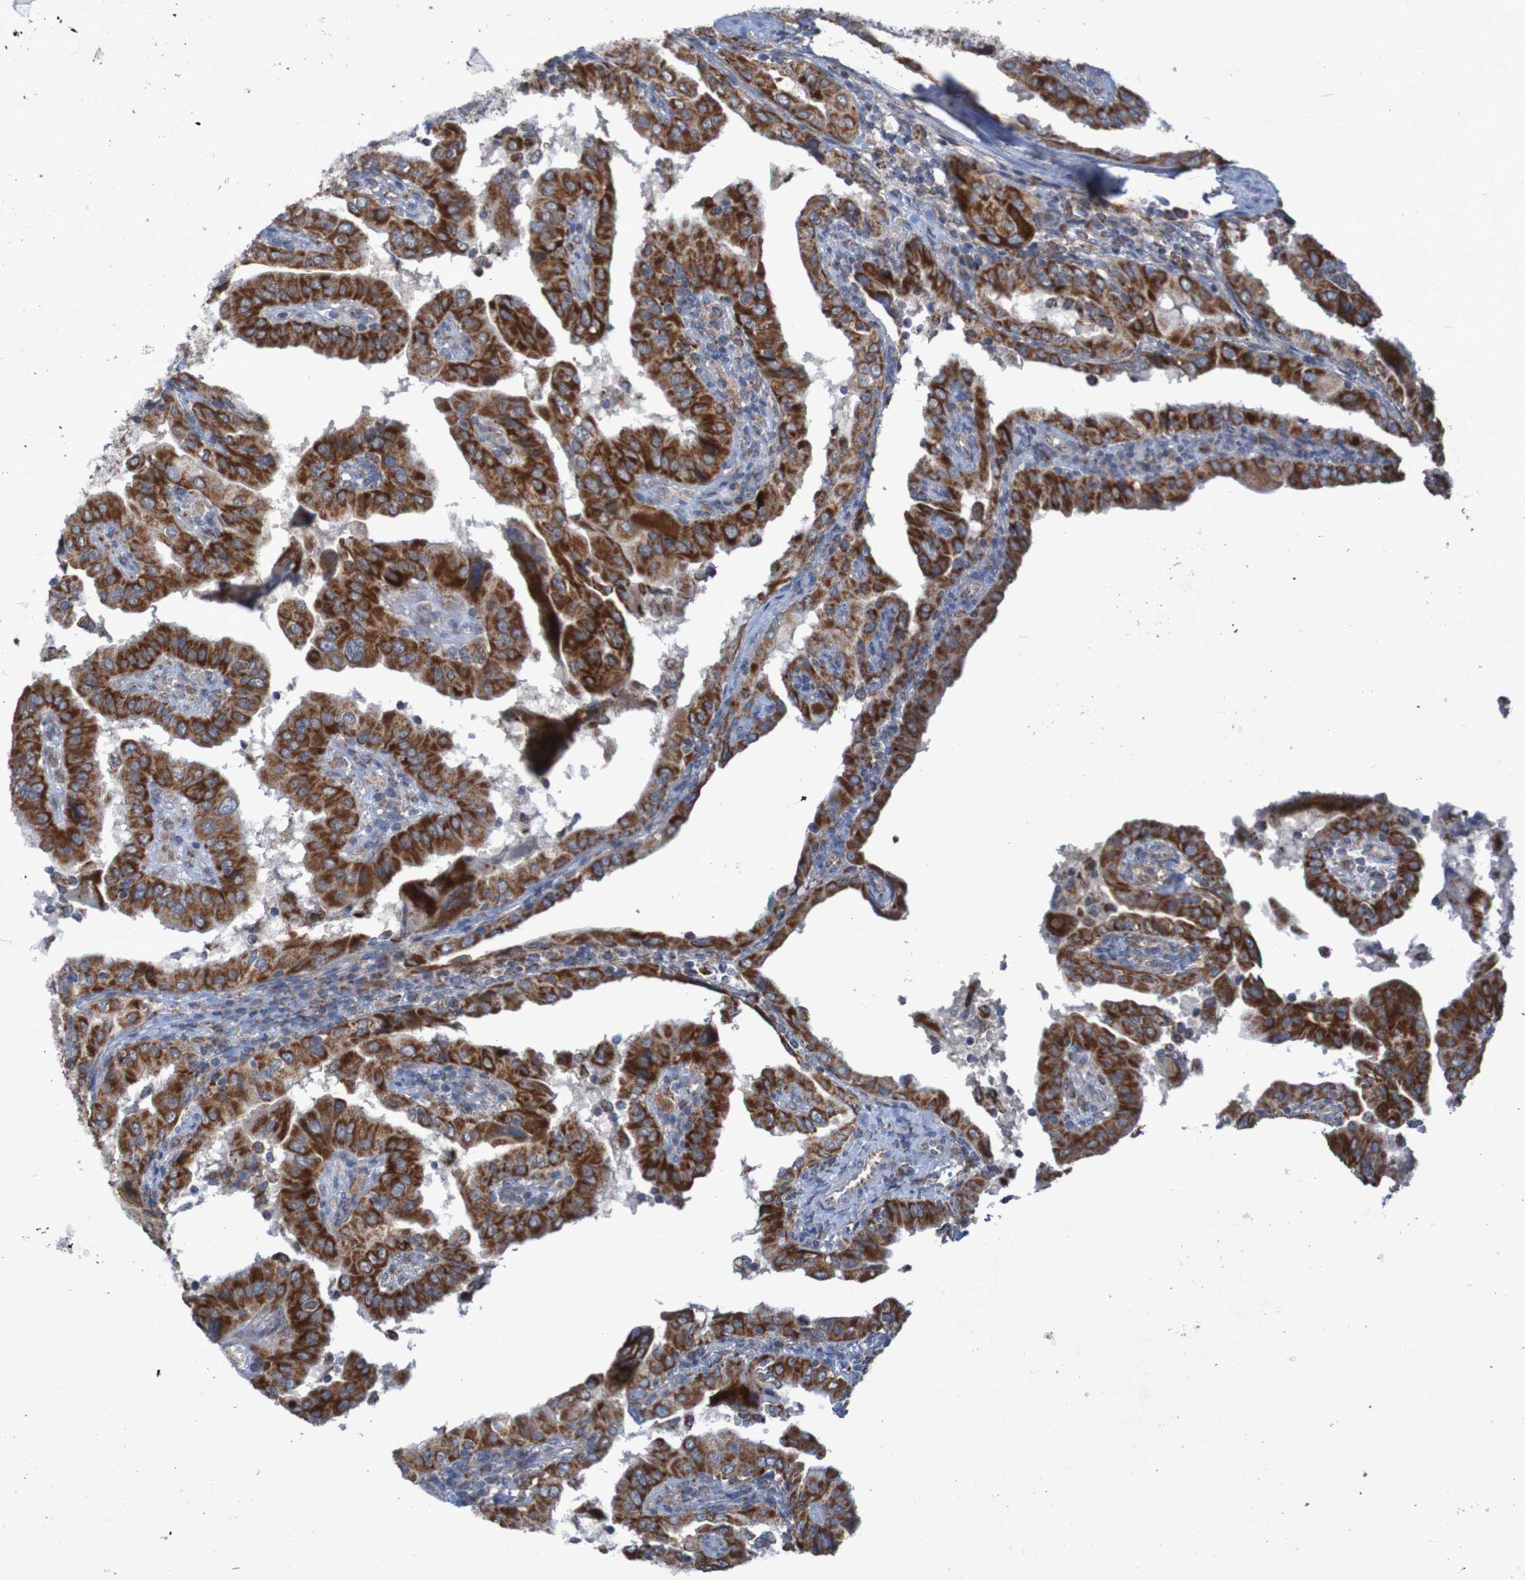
{"staining": {"intensity": "strong", "quantity": ">75%", "location": "cytoplasmic/membranous"}, "tissue": "thyroid cancer", "cell_type": "Tumor cells", "image_type": "cancer", "snomed": [{"axis": "morphology", "description": "Papillary adenocarcinoma, NOS"}, {"axis": "topography", "description": "Thyroid gland"}], "caption": "Thyroid cancer (papillary adenocarcinoma) was stained to show a protein in brown. There is high levels of strong cytoplasmic/membranous staining in approximately >75% of tumor cells. (DAB (3,3'-diaminobenzidine) IHC with brightfield microscopy, high magnification).", "gene": "CCDC51", "patient": {"sex": "male", "age": 33}}